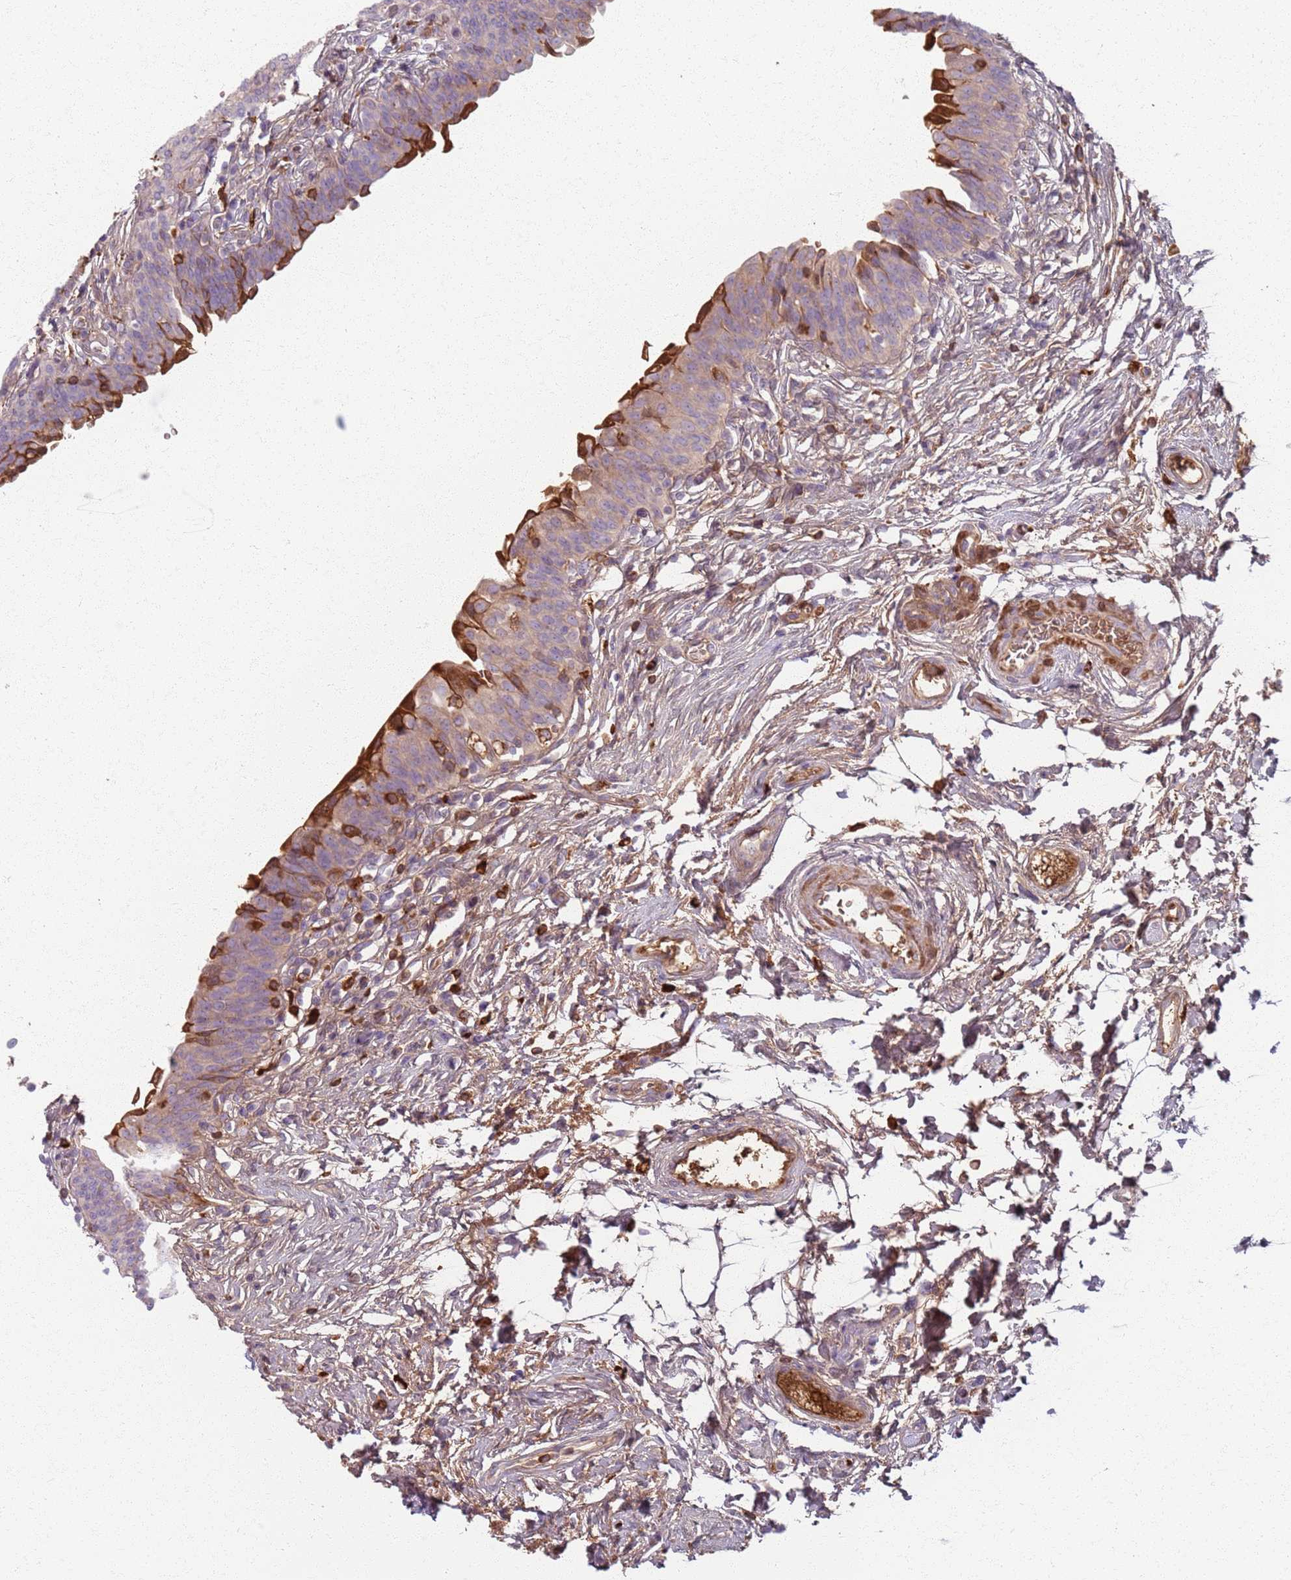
{"staining": {"intensity": "strong", "quantity": "<25%", "location": "cytoplasmic/membranous"}, "tissue": "urinary bladder", "cell_type": "Urothelial cells", "image_type": "normal", "snomed": [{"axis": "morphology", "description": "Normal tissue, NOS"}, {"axis": "topography", "description": "Urinary bladder"}], "caption": "IHC histopathology image of normal human urinary bladder stained for a protein (brown), which reveals medium levels of strong cytoplasmic/membranous staining in approximately <25% of urothelial cells.", "gene": "COLGALT1", "patient": {"sex": "male", "age": 83}}